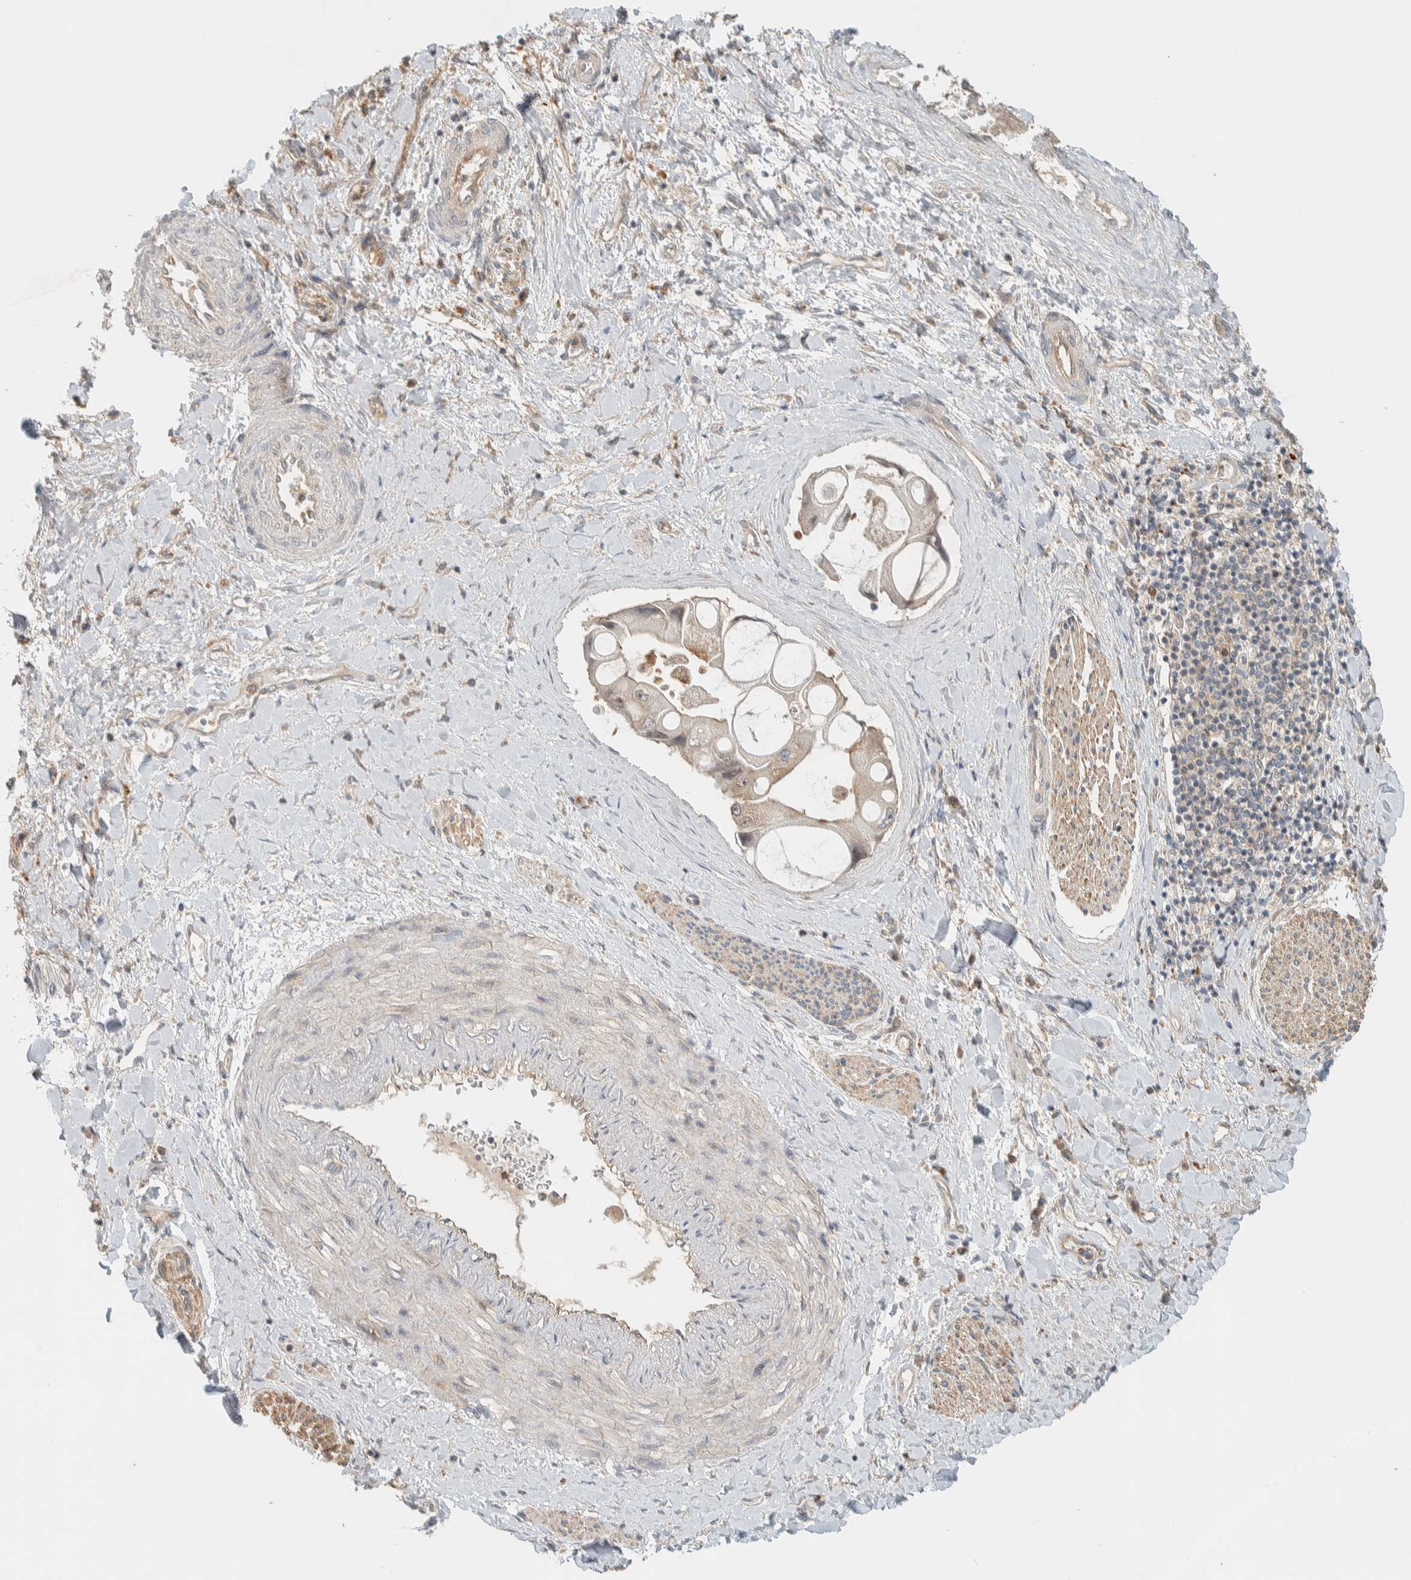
{"staining": {"intensity": "moderate", "quantity": "<25%", "location": "cytoplasmic/membranous"}, "tissue": "liver cancer", "cell_type": "Tumor cells", "image_type": "cancer", "snomed": [{"axis": "morphology", "description": "Cholangiocarcinoma"}, {"axis": "topography", "description": "Liver"}], "caption": "Brown immunohistochemical staining in liver cancer (cholangiocarcinoma) demonstrates moderate cytoplasmic/membranous staining in about <25% of tumor cells. (DAB = brown stain, brightfield microscopy at high magnification).", "gene": "RAB11FIP1", "patient": {"sex": "male", "age": 50}}